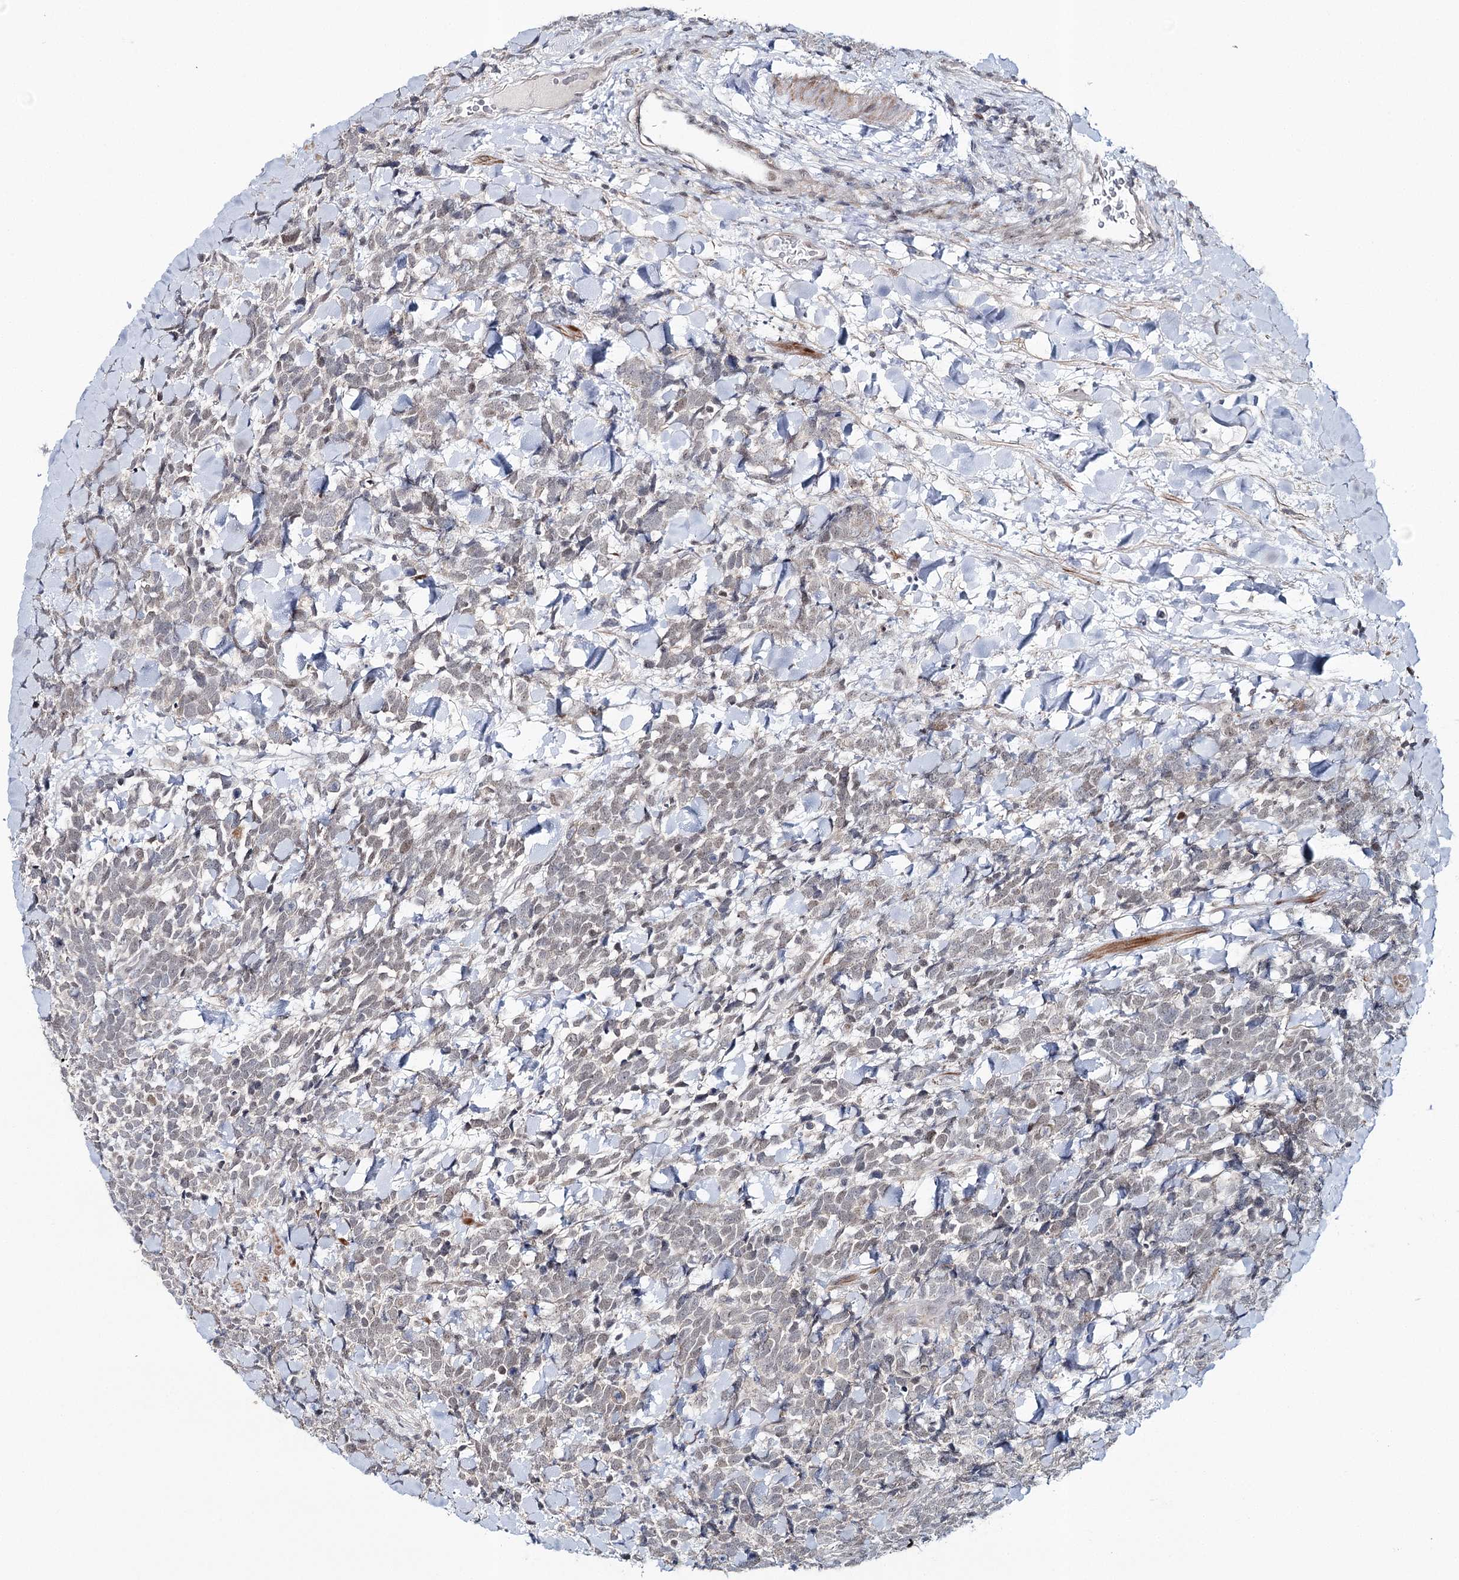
{"staining": {"intensity": "weak", "quantity": "<25%", "location": "nuclear"}, "tissue": "urothelial cancer", "cell_type": "Tumor cells", "image_type": "cancer", "snomed": [{"axis": "morphology", "description": "Urothelial carcinoma, High grade"}, {"axis": "topography", "description": "Urinary bladder"}], "caption": "A high-resolution image shows immunohistochemistry staining of high-grade urothelial carcinoma, which reveals no significant staining in tumor cells. (IHC, brightfield microscopy, high magnification).", "gene": "ZC3H8", "patient": {"sex": "female", "age": 82}}